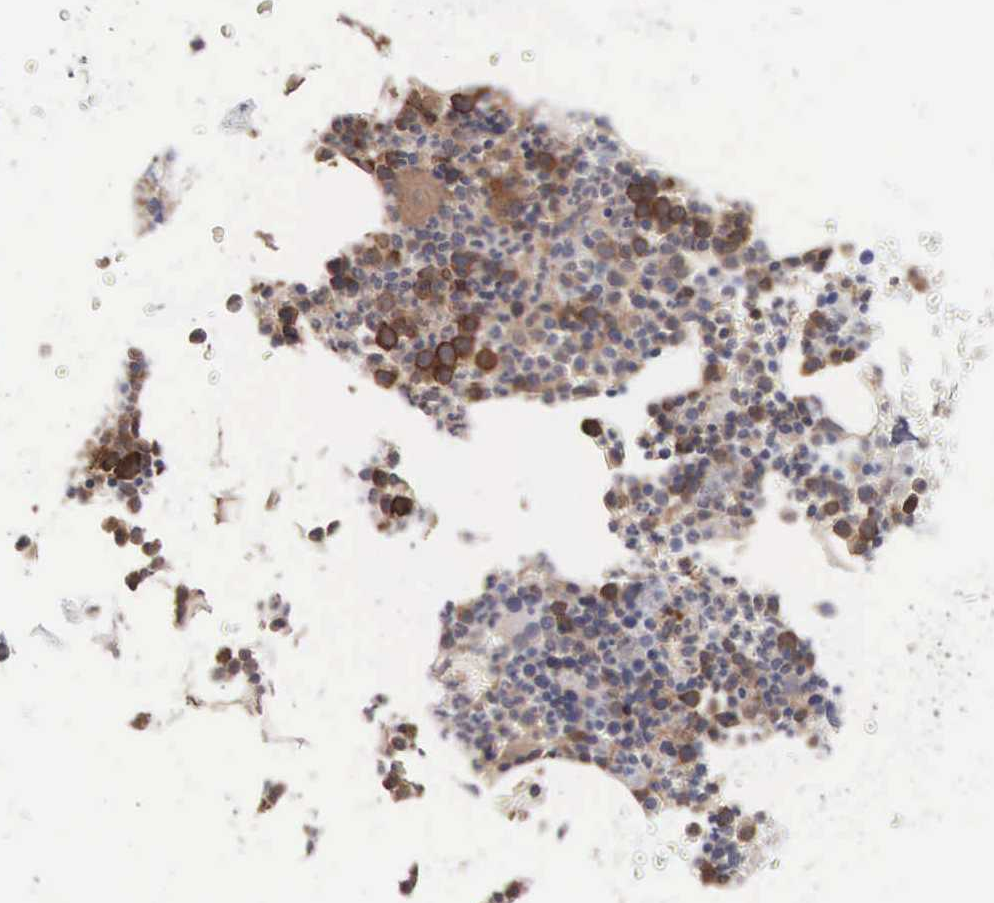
{"staining": {"intensity": "moderate", "quantity": "25%-75%", "location": "cytoplasmic/membranous"}, "tissue": "bone marrow", "cell_type": "Hematopoietic cells", "image_type": "normal", "snomed": [{"axis": "morphology", "description": "Normal tissue, NOS"}, {"axis": "topography", "description": "Bone marrow"}], "caption": "The immunohistochemical stain shows moderate cytoplasmic/membranous expression in hematopoietic cells of unremarkable bone marrow. The staining is performed using DAB (3,3'-diaminobenzidine) brown chromogen to label protein expression. The nuclei are counter-stained blue using hematoxylin.", "gene": "MTHFD1", "patient": {"sex": "male", "age": 82}}